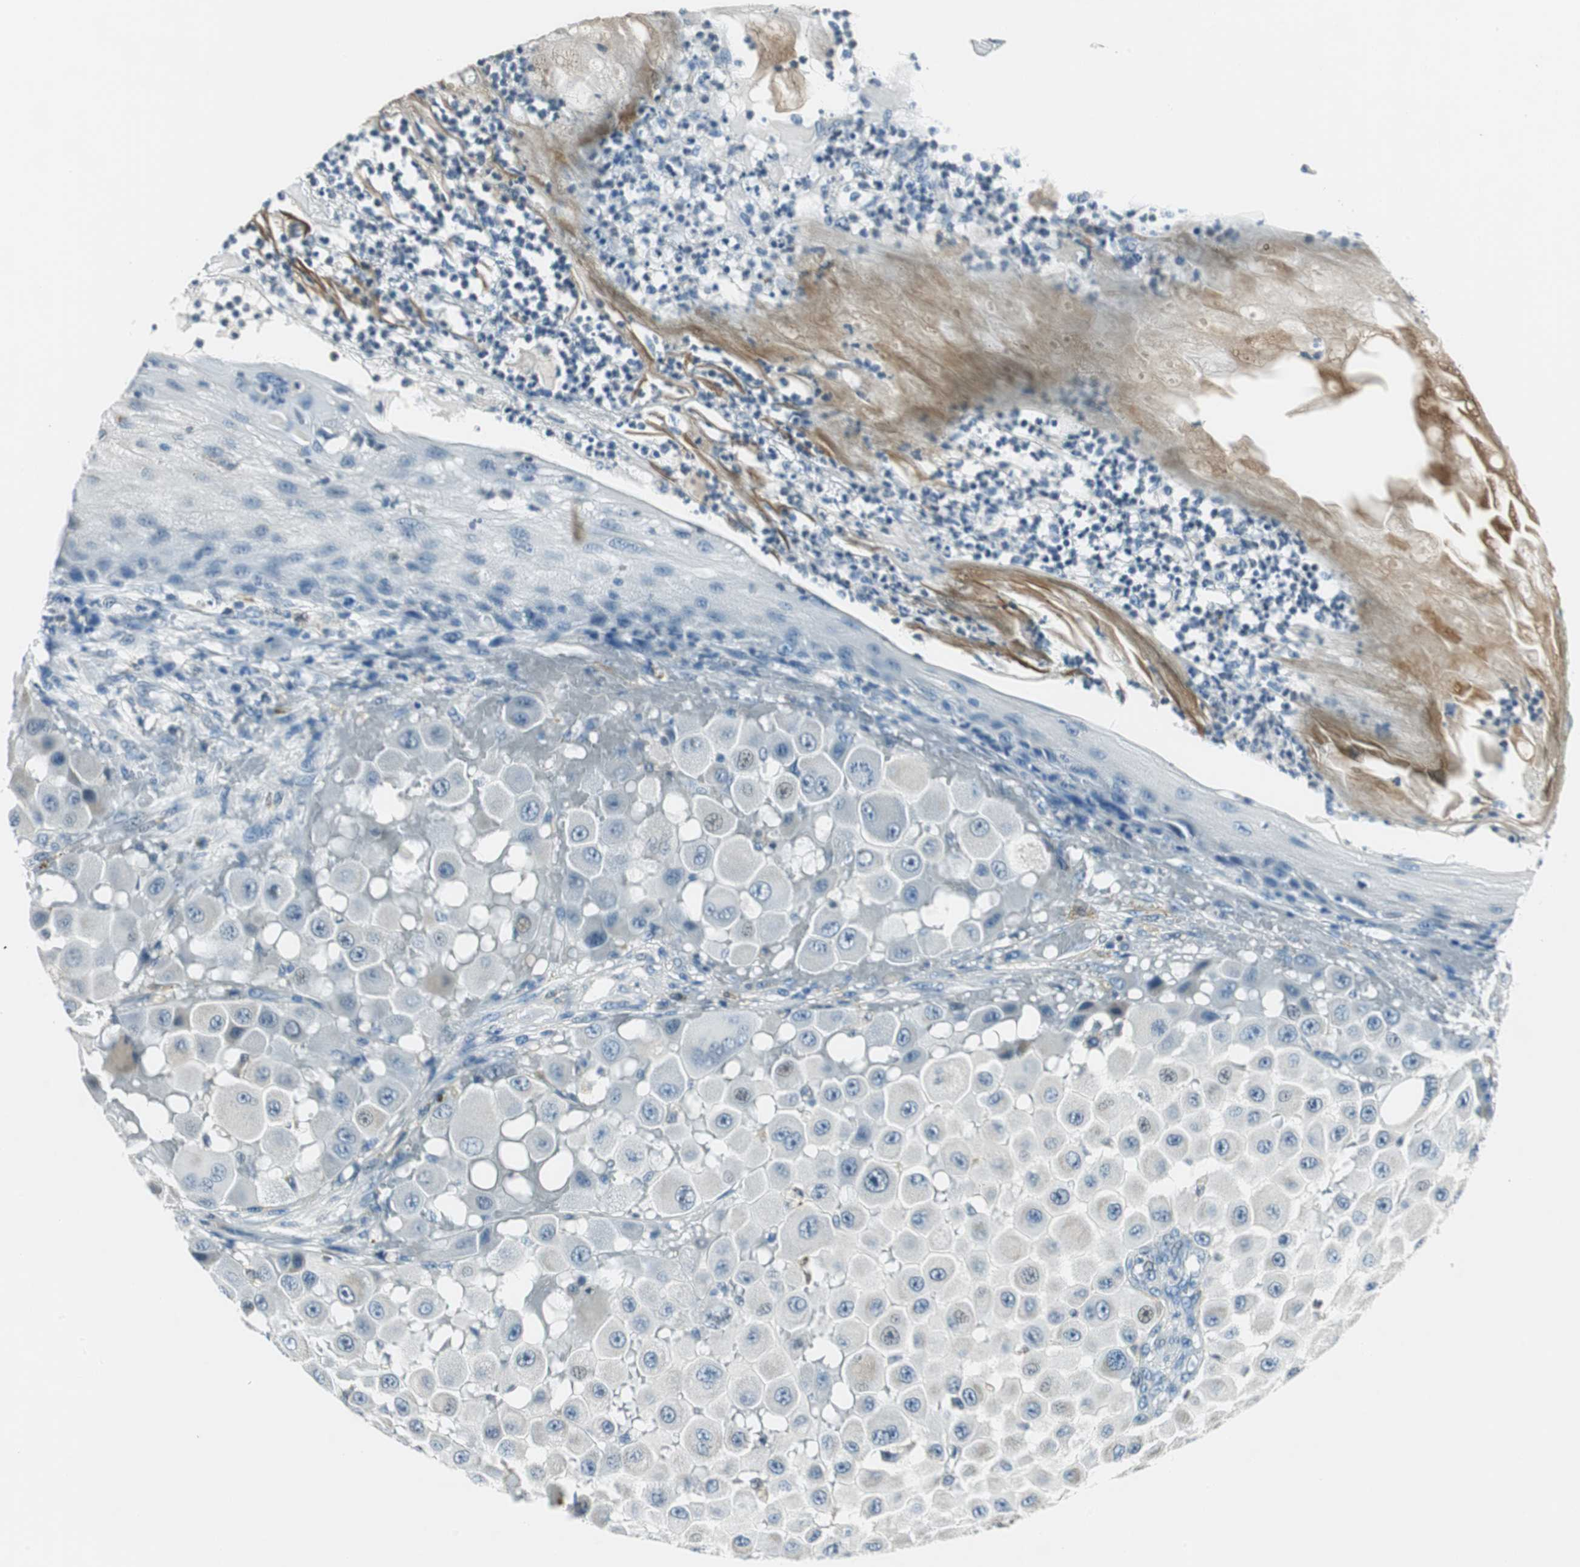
{"staining": {"intensity": "negative", "quantity": "none", "location": "none"}, "tissue": "melanoma", "cell_type": "Tumor cells", "image_type": "cancer", "snomed": [{"axis": "morphology", "description": "Malignant melanoma, NOS"}, {"axis": "topography", "description": "Skin"}], "caption": "IHC image of human malignant melanoma stained for a protein (brown), which reveals no positivity in tumor cells. Brightfield microscopy of IHC stained with DAB (3,3'-diaminobenzidine) (brown) and hematoxylin (blue), captured at high magnification.", "gene": "ME1", "patient": {"sex": "female", "age": 81}}